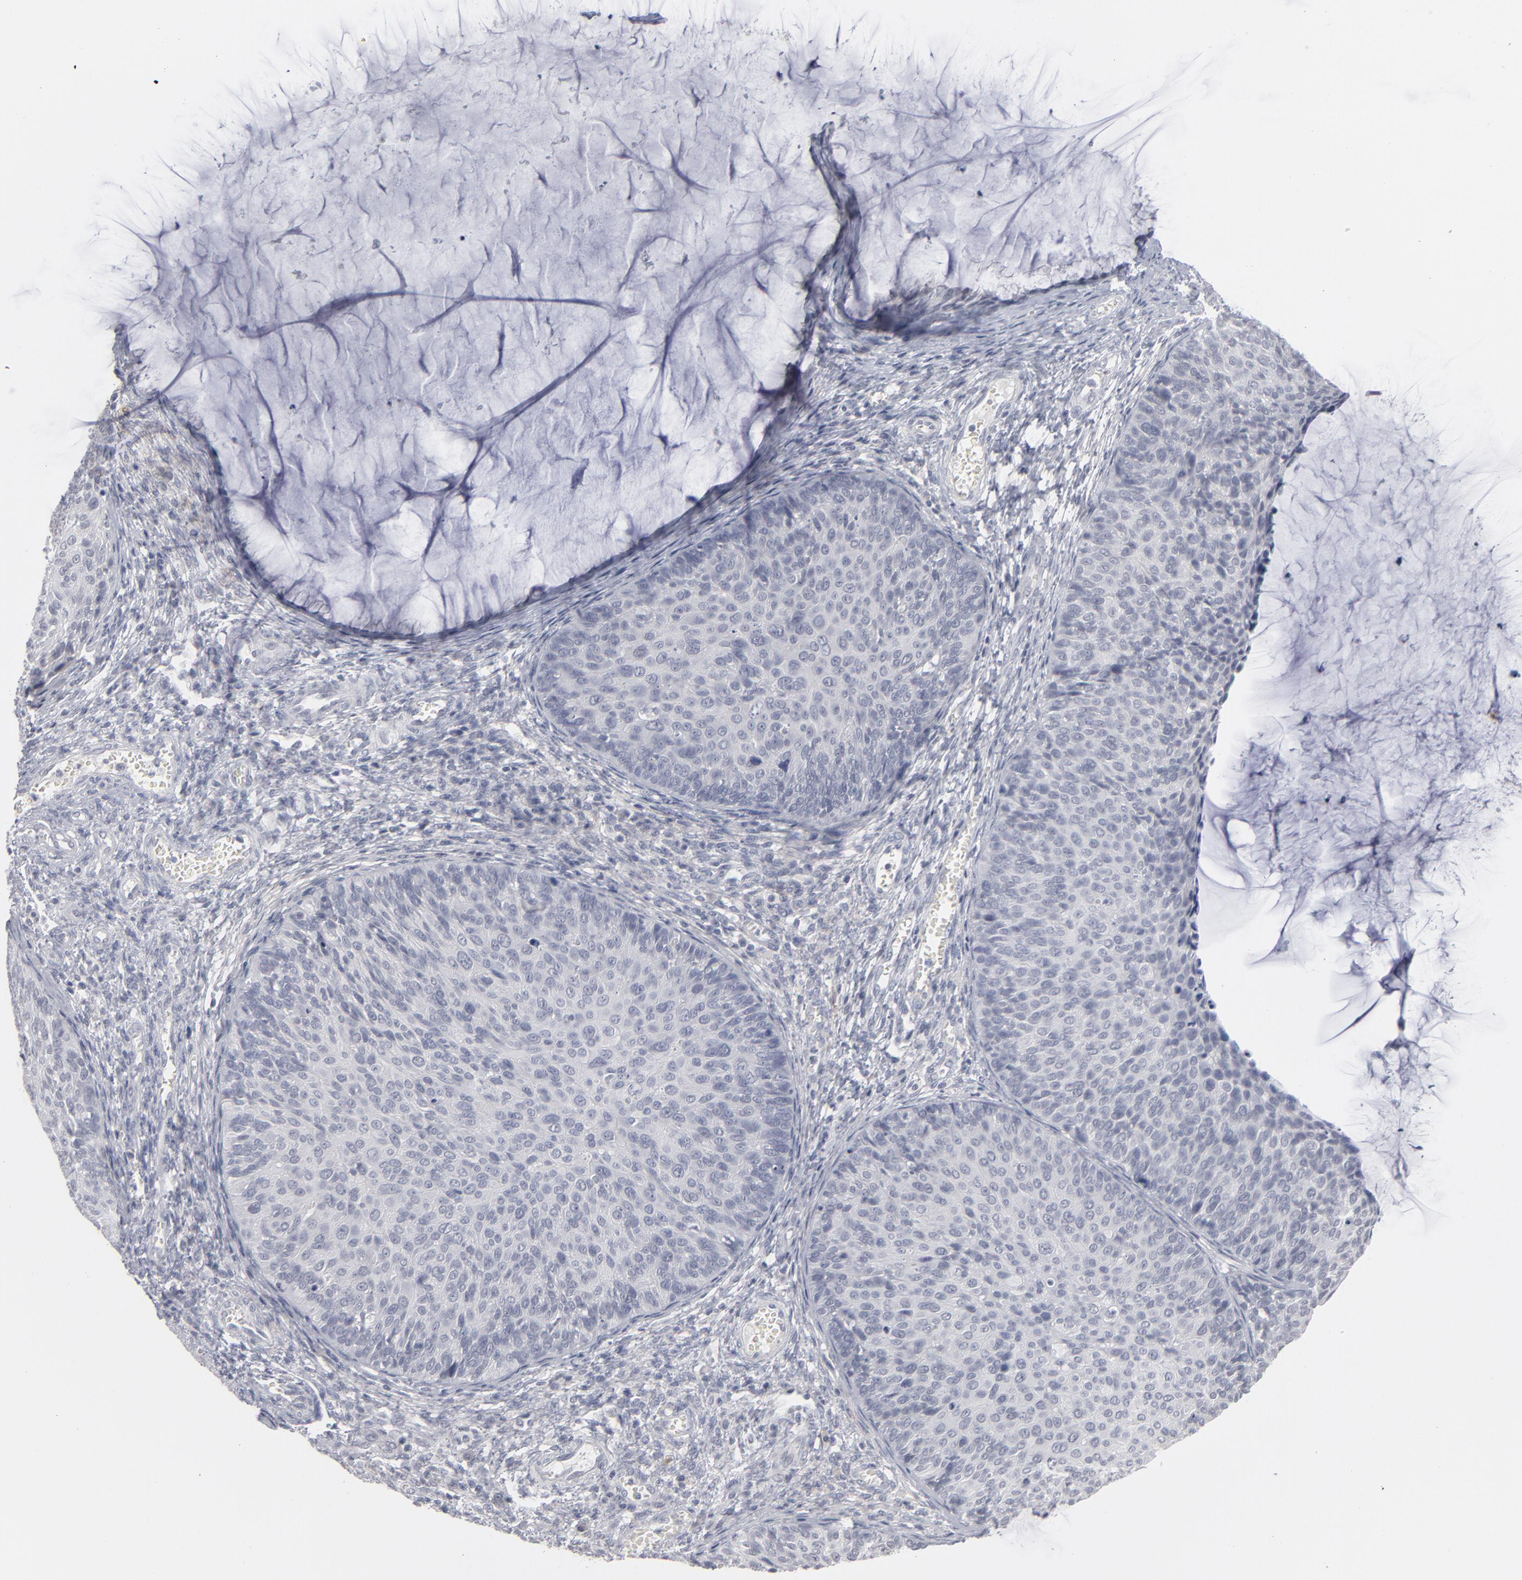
{"staining": {"intensity": "negative", "quantity": "none", "location": "none"}, "tissue": "cervical cancer", "cell_type": "Tumor cells", "image_type": "cancer", "snomed": [{"axis": "morphology", "description": "Squamous cell carcinoma, NOS"}, {"axis": "topography", "description": "Cervix"}], "caption": "Cervical cancer (squamous cell carcinoma) stained for a protein using immunohistochemistry (IHC) reveals no staining tumor cells.", "gene": "KIAA1210", "patient": {"sex": "female", "age": 36}}